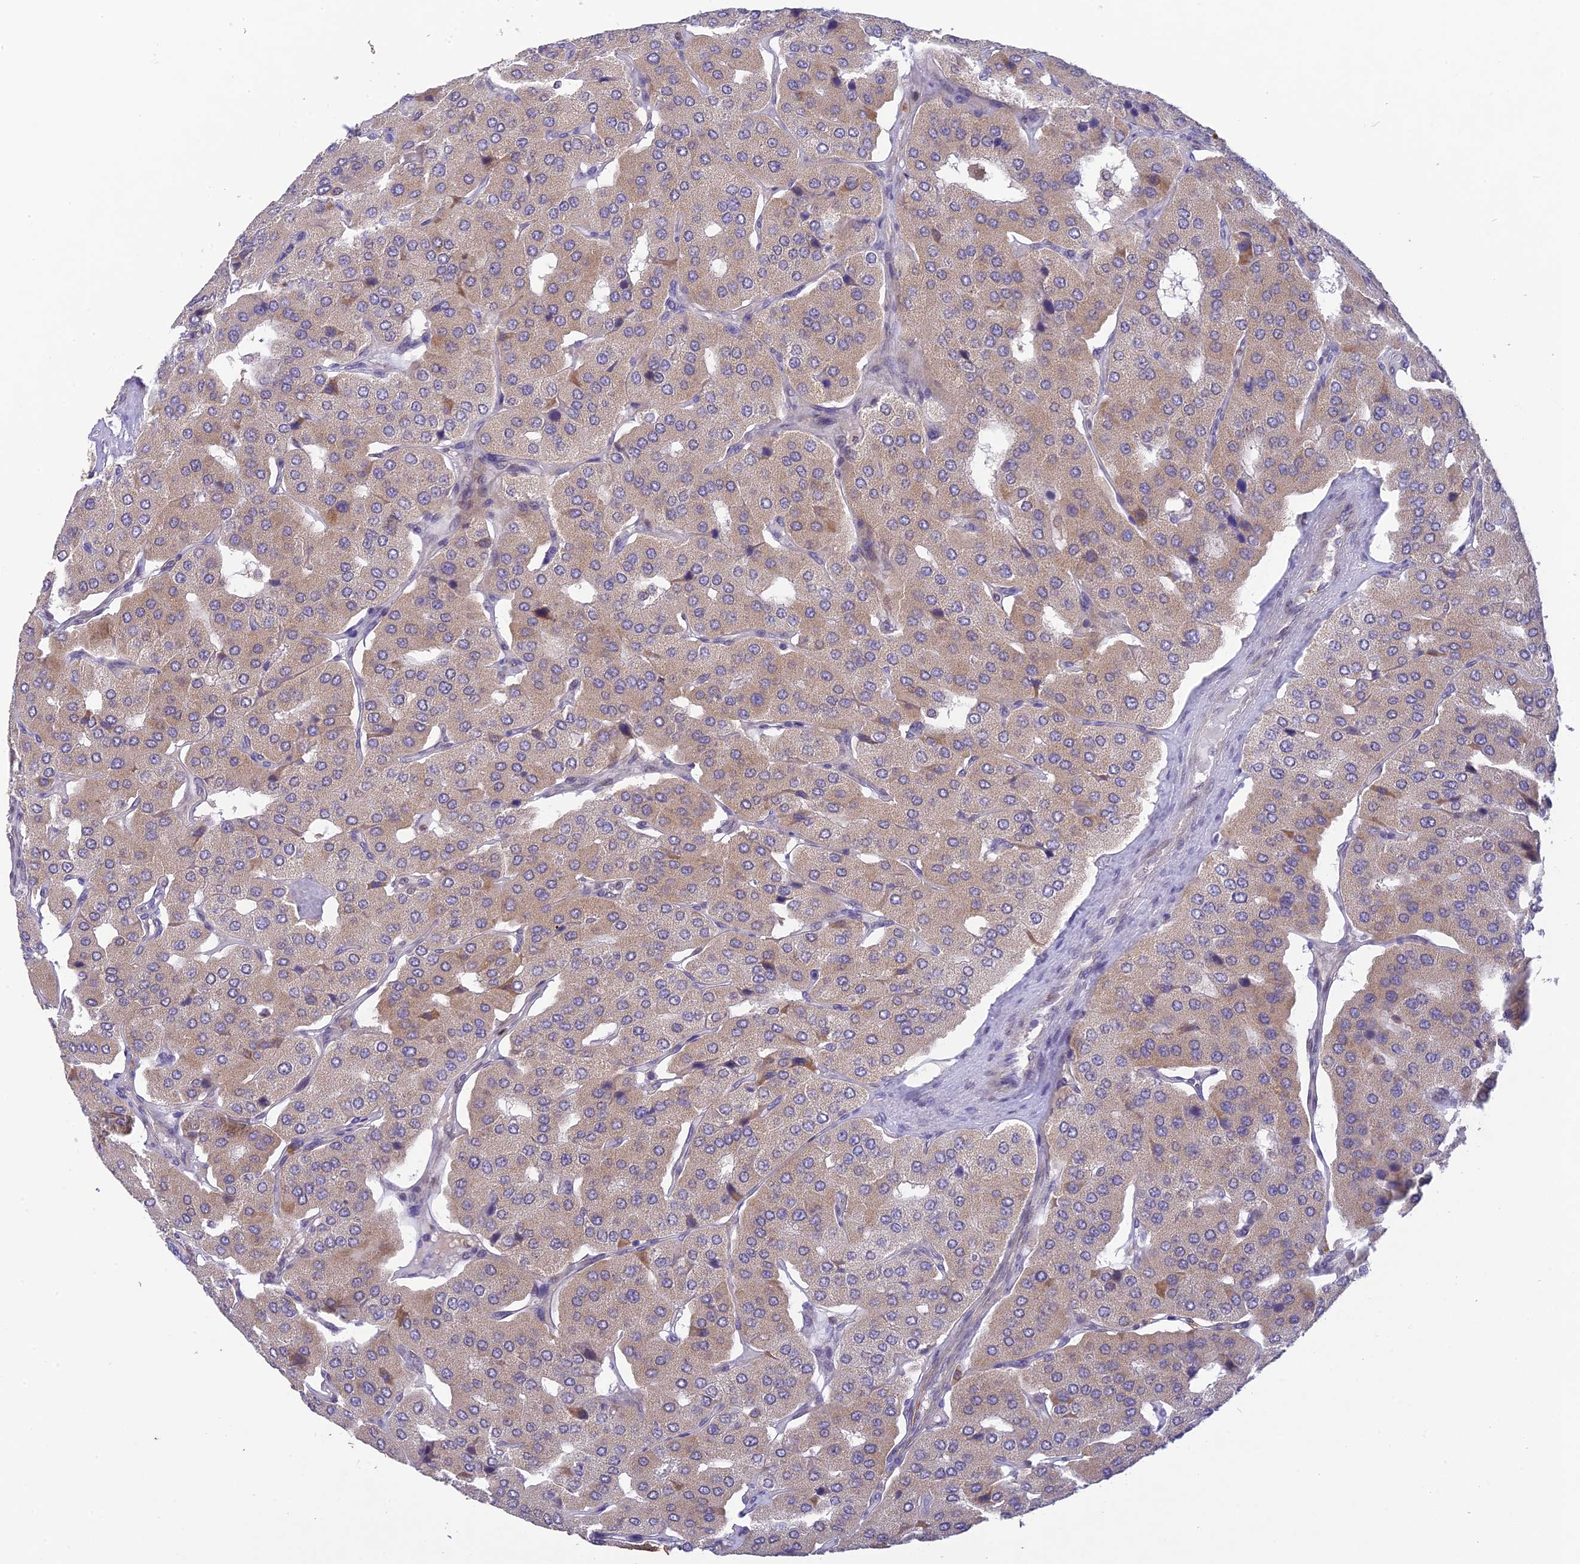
{"staining": {"intensity": "weak", "quantity": ">75%", "location": "cytoplasmic/membranous"}, "tissue": "parathyroid gland", "cell_type": "Glandular cells", "image_type": "normal", "snomed": [{"axis": "morphology", "description": "Normal tissue, NOS"}, {"axis": "morphology", "description": "Adenoma, NOS"}, {"axis": "topography", "description": "Parathyroid gland"}], "caption": "A brown stain shows weak cytoplasmic/membranous expression of a protein in glandular cells of normal parathyroid gland. The staining was performed using DAB to visualize the protein expression in brown, while the nuclei were stained in blue with hematoxylin (Magnification: 20x).", "gene": "BMT2", "patient": {"sex": "female", "age": 86}}